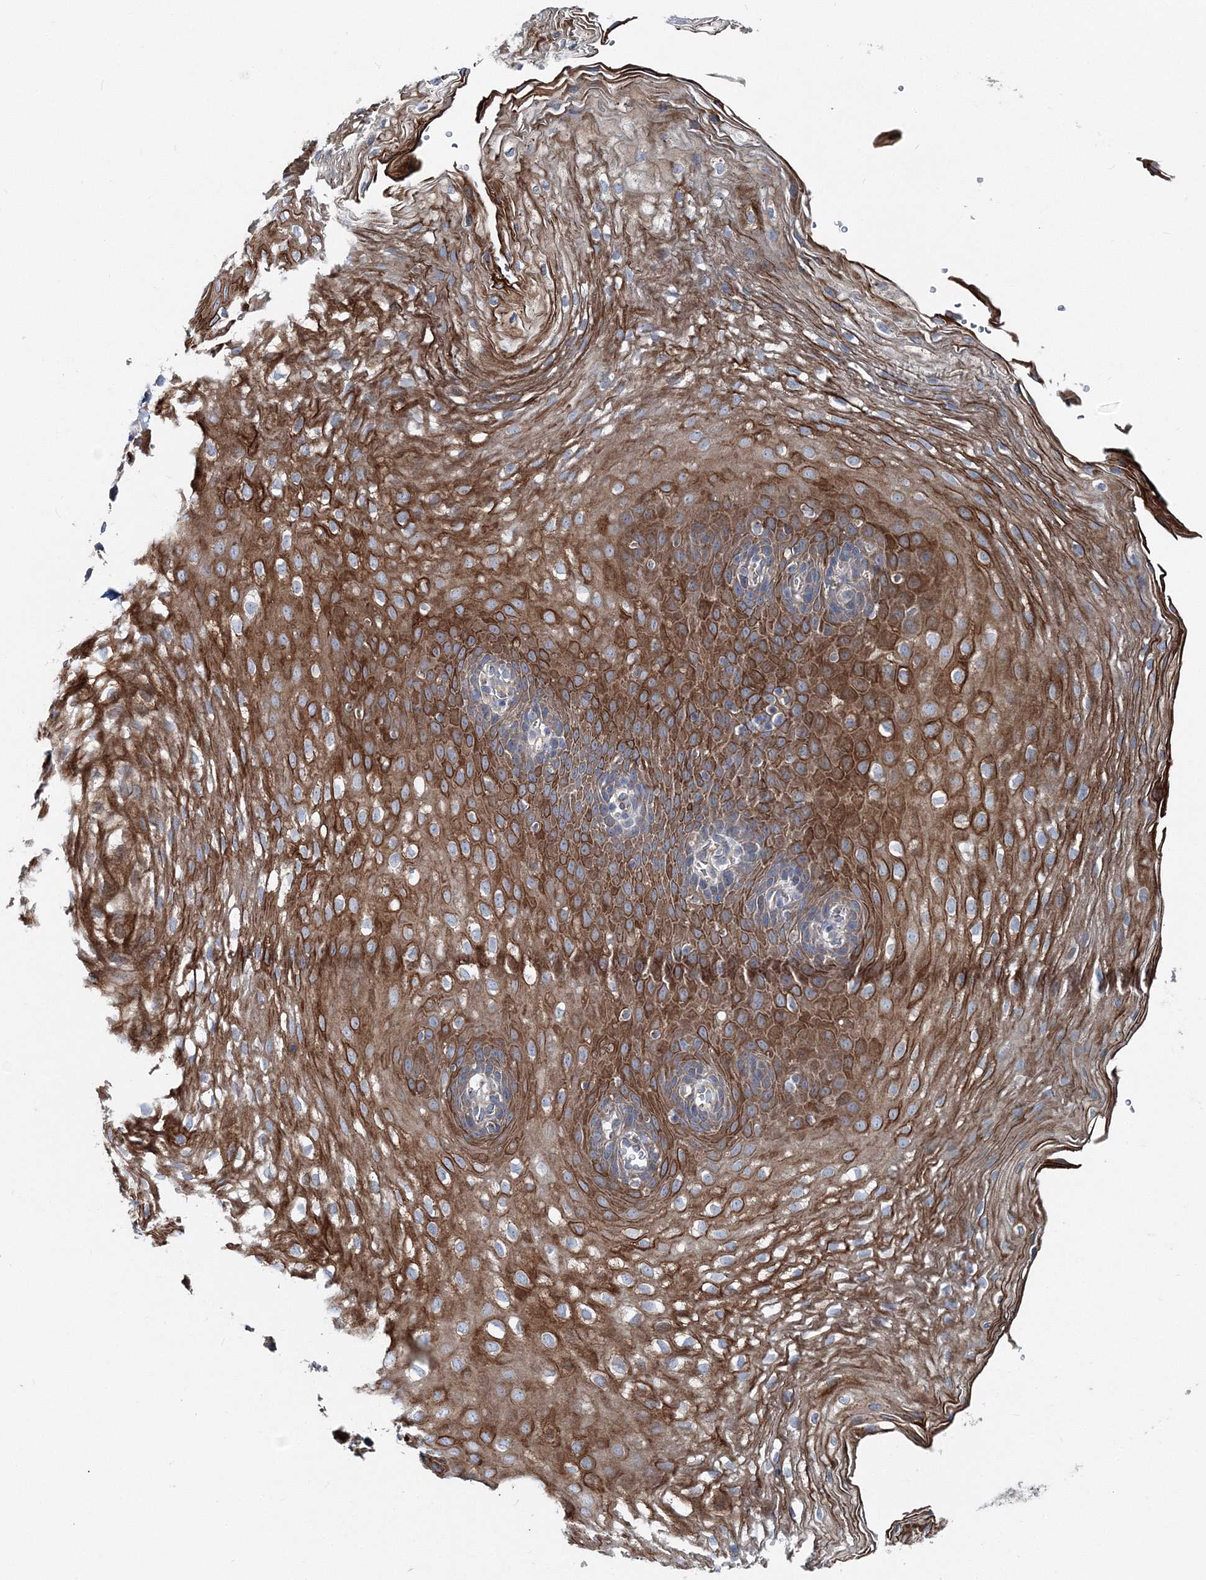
{"staining": {"intensity": "strong", "quantity": ">75%", "location": "cytoplasmic/membranous"}, "tissue": "esophagus", "cell_type": "Squamous epithelial cells", "image_type": "normal", "snomed": [{"axis": "morphology", "description": "Normal tissue, NOS"}, {"axis": "topography", "description": "Esophagus"}], "caption": "Immunohistochemistry (IHC) histopathology image of benign esophagus: esophagus stained using IHC shows high levels of strong protein expression localized specifically in the cytoplasmic/membranous of squamous epithelial cells, appearing as a cytoplasmic/membranous brown color.", "gene": "MPHOSPH9", "patient": {"sex": "female", "age": 66}}